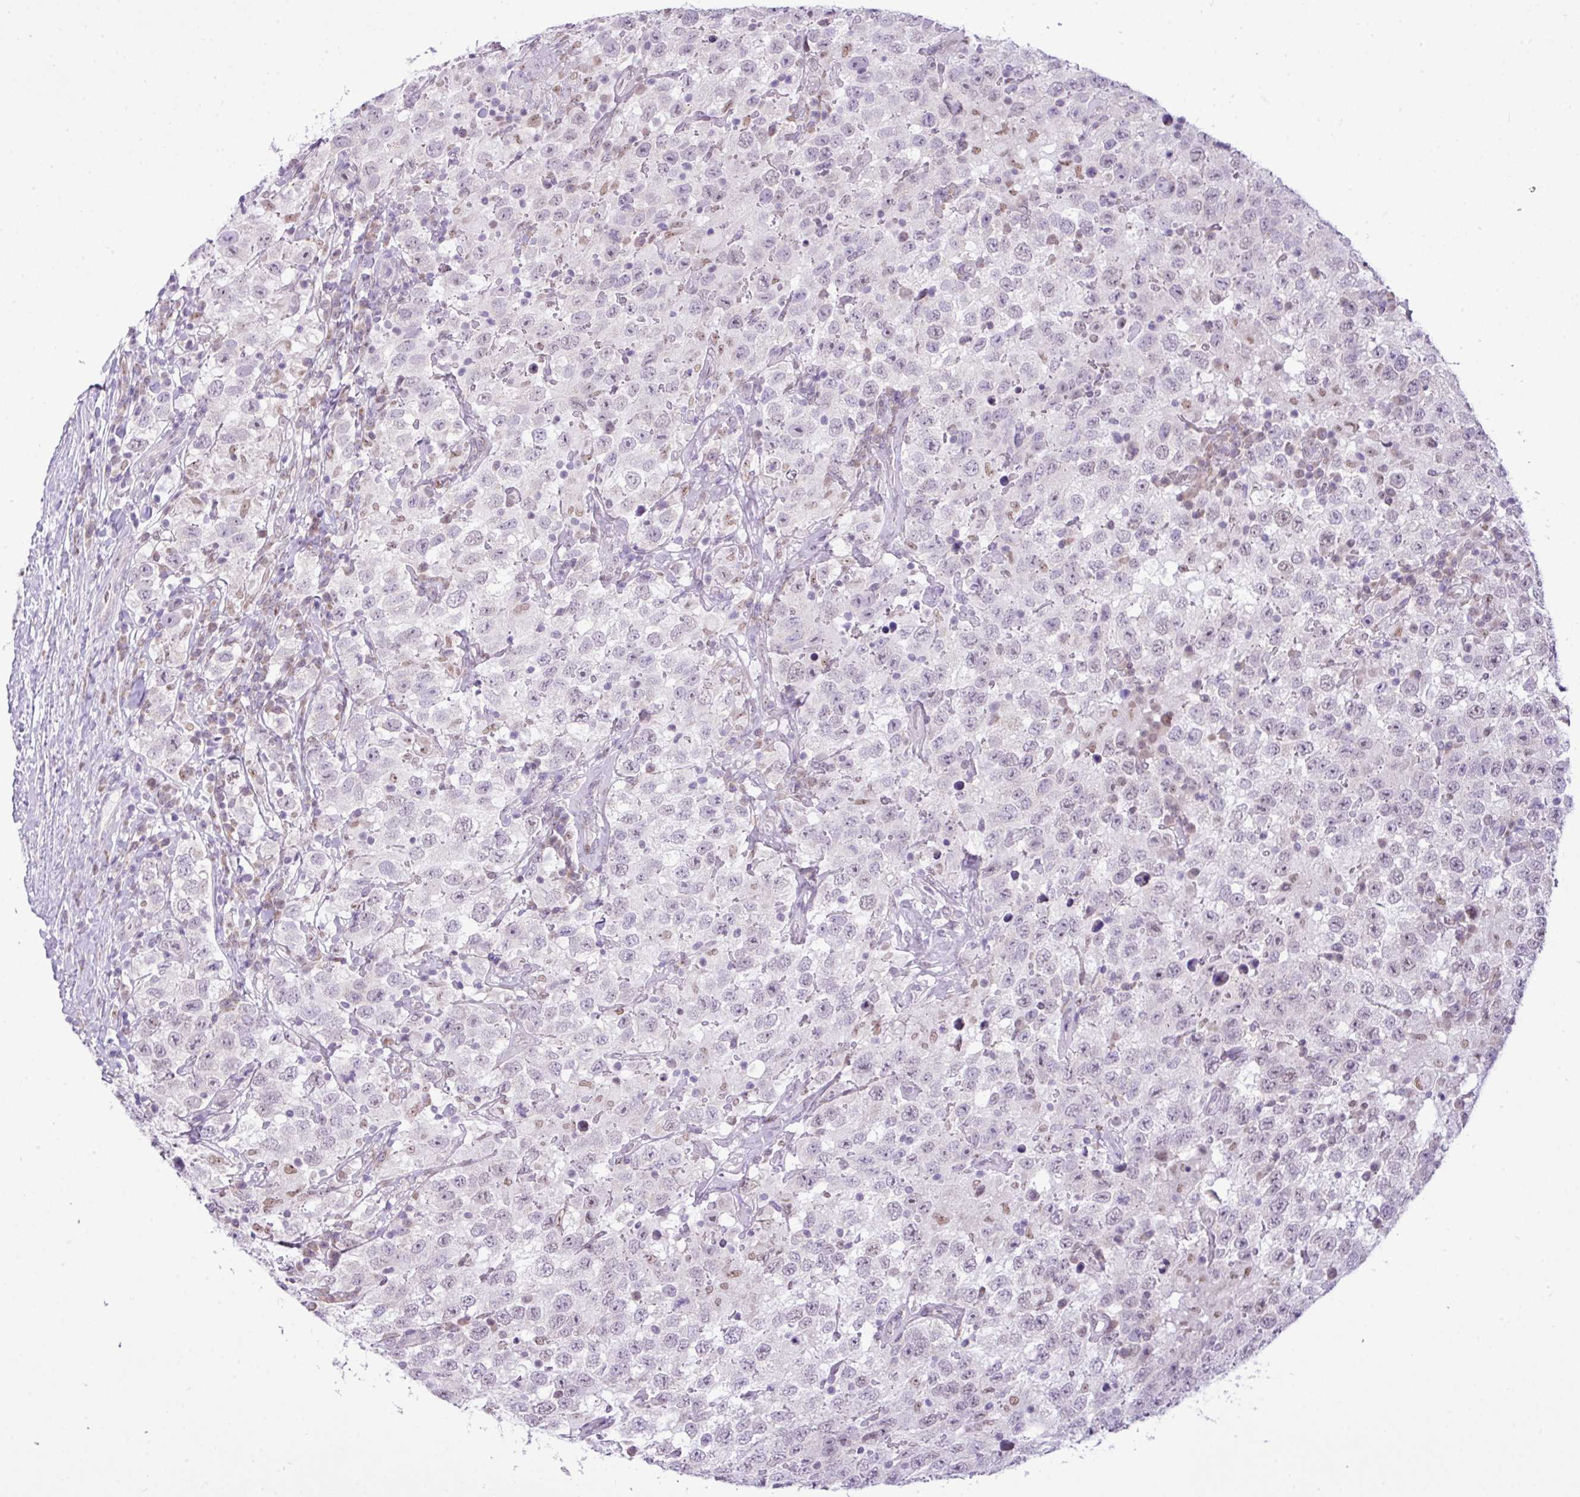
{"staining": {"intensity": "negative", "quantity": "none", "location": "none"}, "tissue": "testis cancer", "cell_type": "Tumor cells", "image_type": "cancer", "snomed": [{"axis": "morphology", "description": "Seminoma, NOS"}, {"axis": "topography", "description": "Testis"}], "caption": "Micrograph shows no significant protein staining in tumor cells of seminoma (testis).", "gene": "ELOA2", "patient": {"sex": "male", "age": 41}}